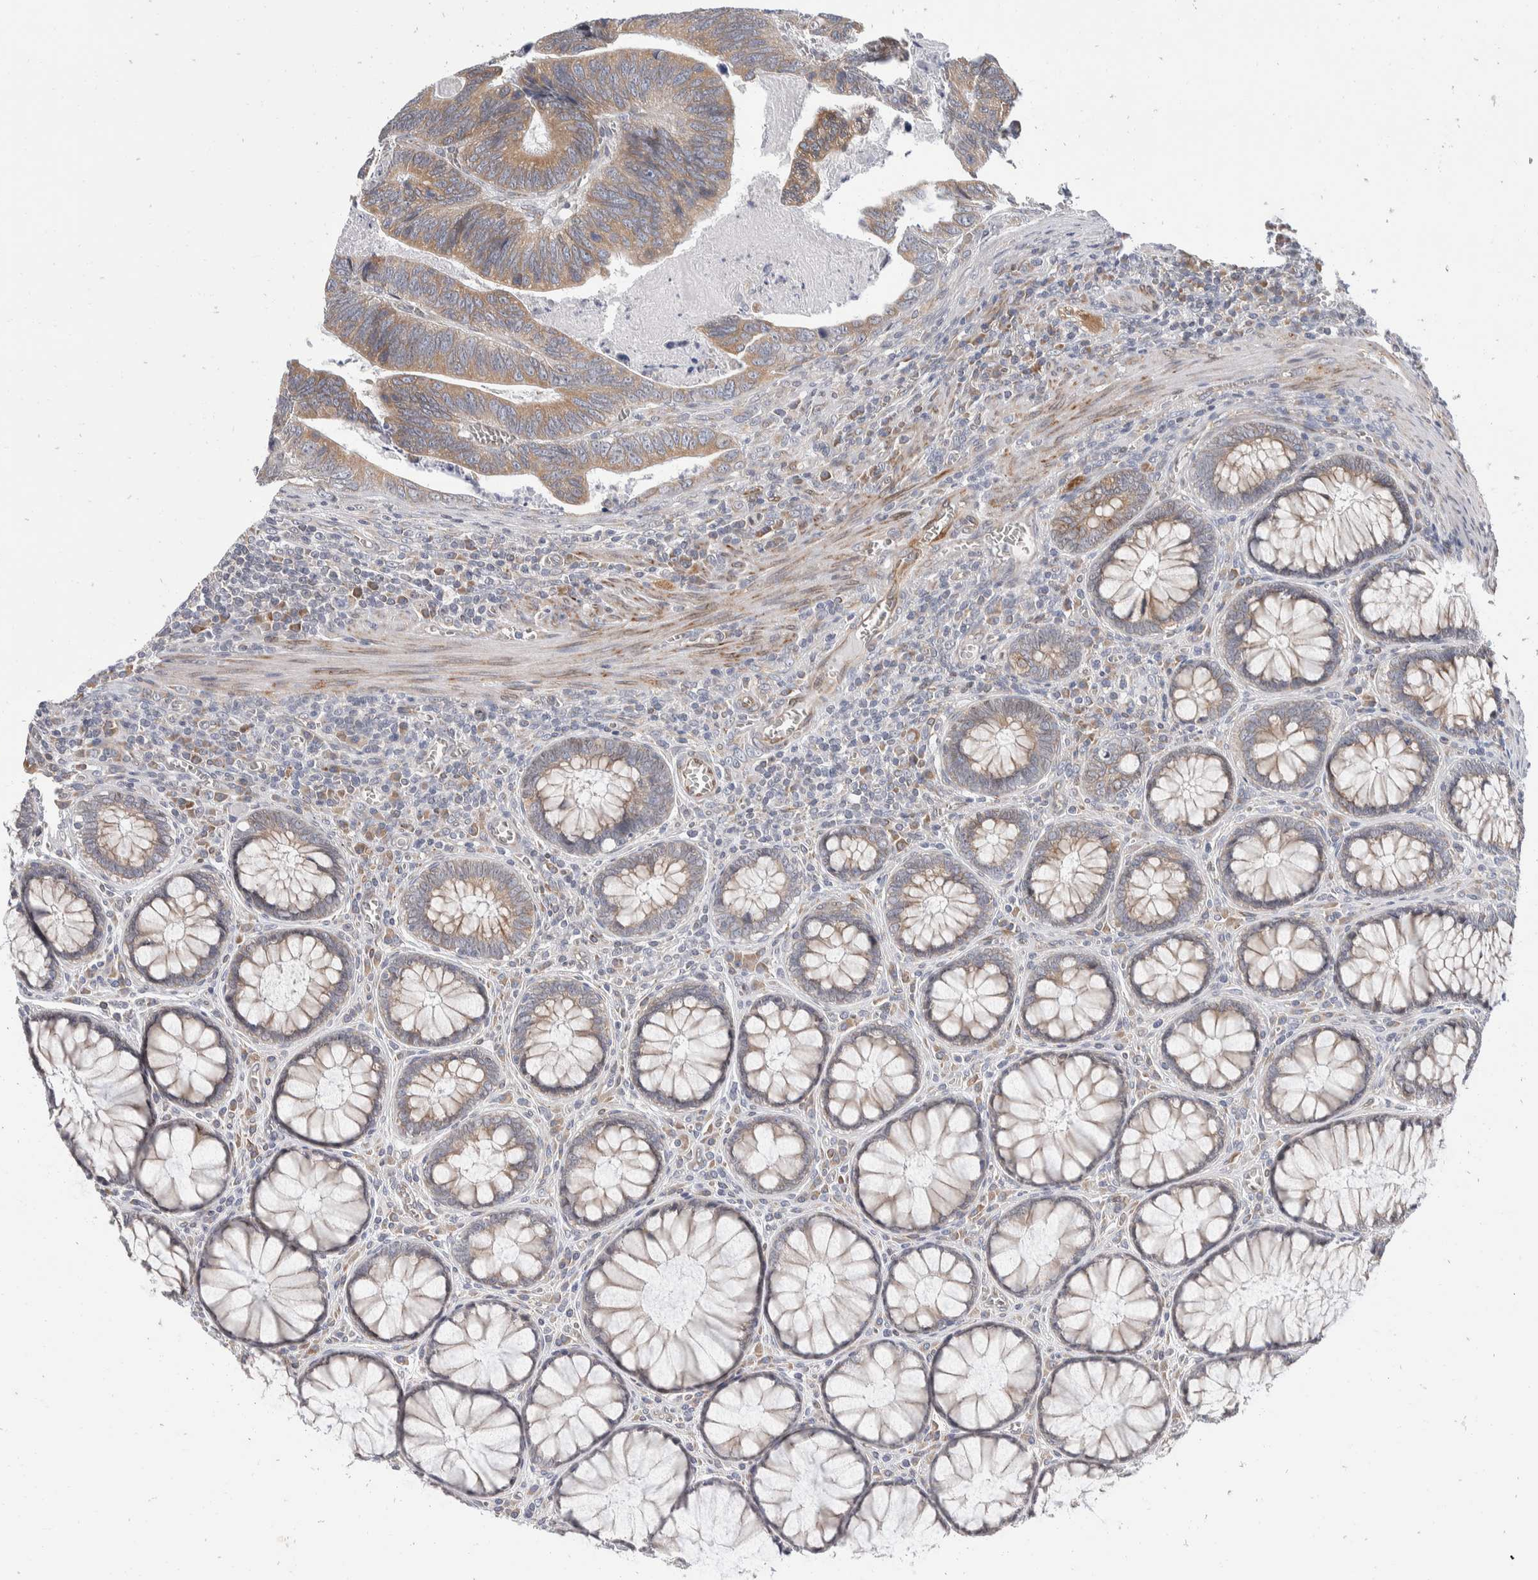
{"staining": {"intensity": "moderate", "quantity": ">75%", "location": "cytoplasmic/membranous"}, "tissue": "colorectal cancer", "cell_type": "Tumor cells", "image_type": "cancer", "snomed": [{"axis": "morphology", "description": "Inflammation, NOS"}, {"axis": "morphology", "description": "Adenocarcinoma, NOS"}, {"axis": "topography", "description": "Colon"}], "caption": "Immunohistochemical staining of colorectal adenocarcinoma exhibits medium levels of moderate cytoplasmic/membranous protein staining in about >75% of tumor cells.", "gene": "TMEM245", "patient": {"sex": "male", "age": 72}}